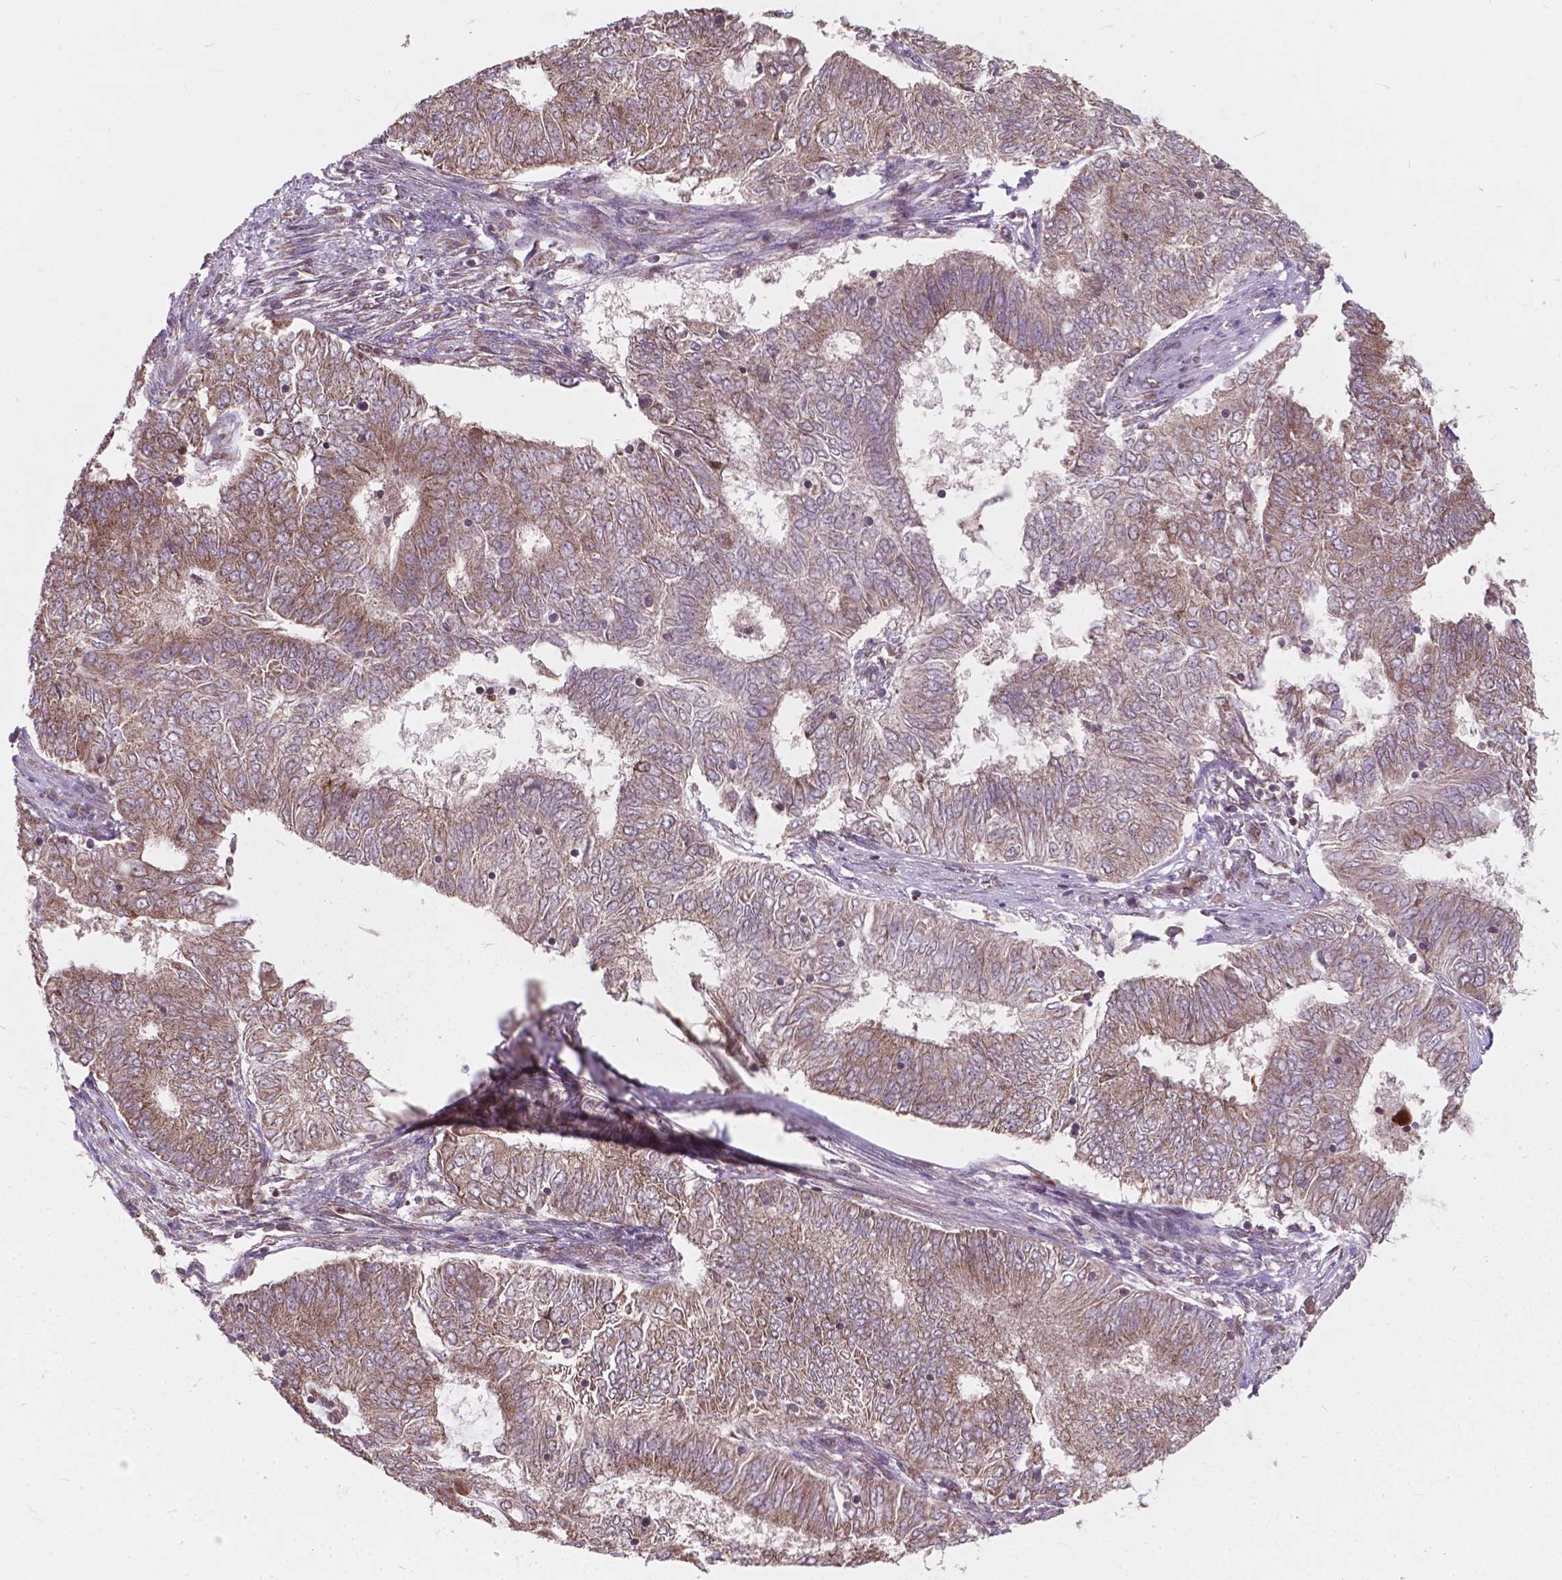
{"staining": {"intensity": "moderate", "quantity": "25%-75%", "location": "cytoplasmic/membranous"}, "tissue": "endometrial cancer", "cell_type": "Tumor cells", "image_type": "cancer", "snomed": [{"axis": "morphology", "description": "Adenocarcinoma, NOS"}, {"axis": "topography", "description": "Endometrium"}], "caption": "A histopathology image of endometrial cancer (adenocarcinoma) stained for a protein exhibits moderate cytoplasmic/membranous brown staining in tumor cells.", "gene": "MRPL33", "patient": {"sex": "female", "age": 62}}